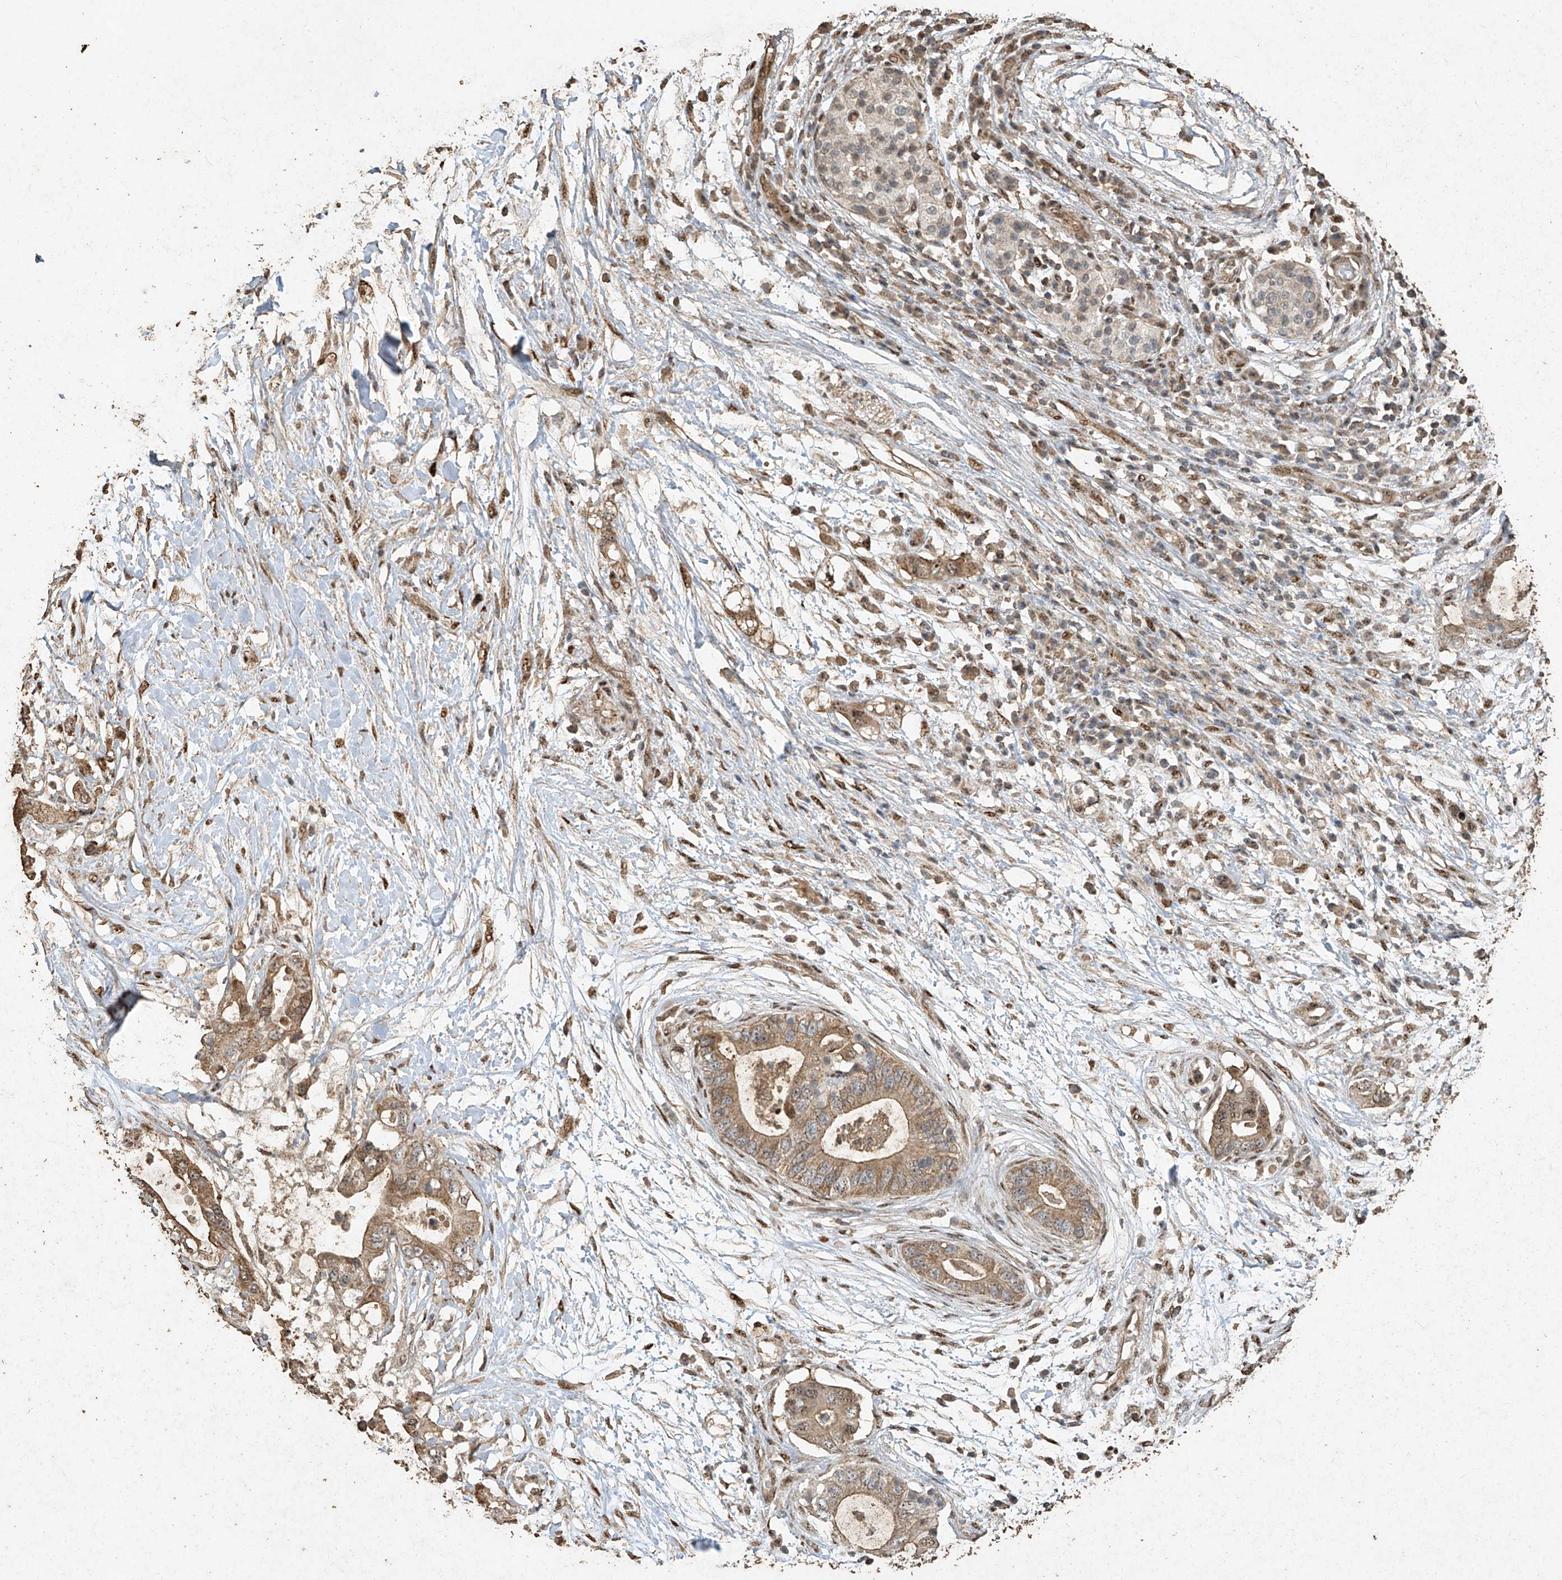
{"staining": {"intensity": "moderate", "quantity": "25%-75%", "location": "cytoplasmic/membranous,nuclear"}, "tissue": "pancreatic cancer", "cell_type": "Tumor cells", "image_type": "cancer", "snomed": [{"axis": "morphology", "description": "Adenocarcinoma, NOS"}, {"axis": "topography", "description": "Pancreas"}], "caption": "Pancreatic cancer stained for a protein (brown) reveals moderate cytoplasmic/membranous and nuclear positive staining in about 25%-75% of tumor cells.", "gene": "ERBB3", "patient": {"sex": "male", "age": 77}}